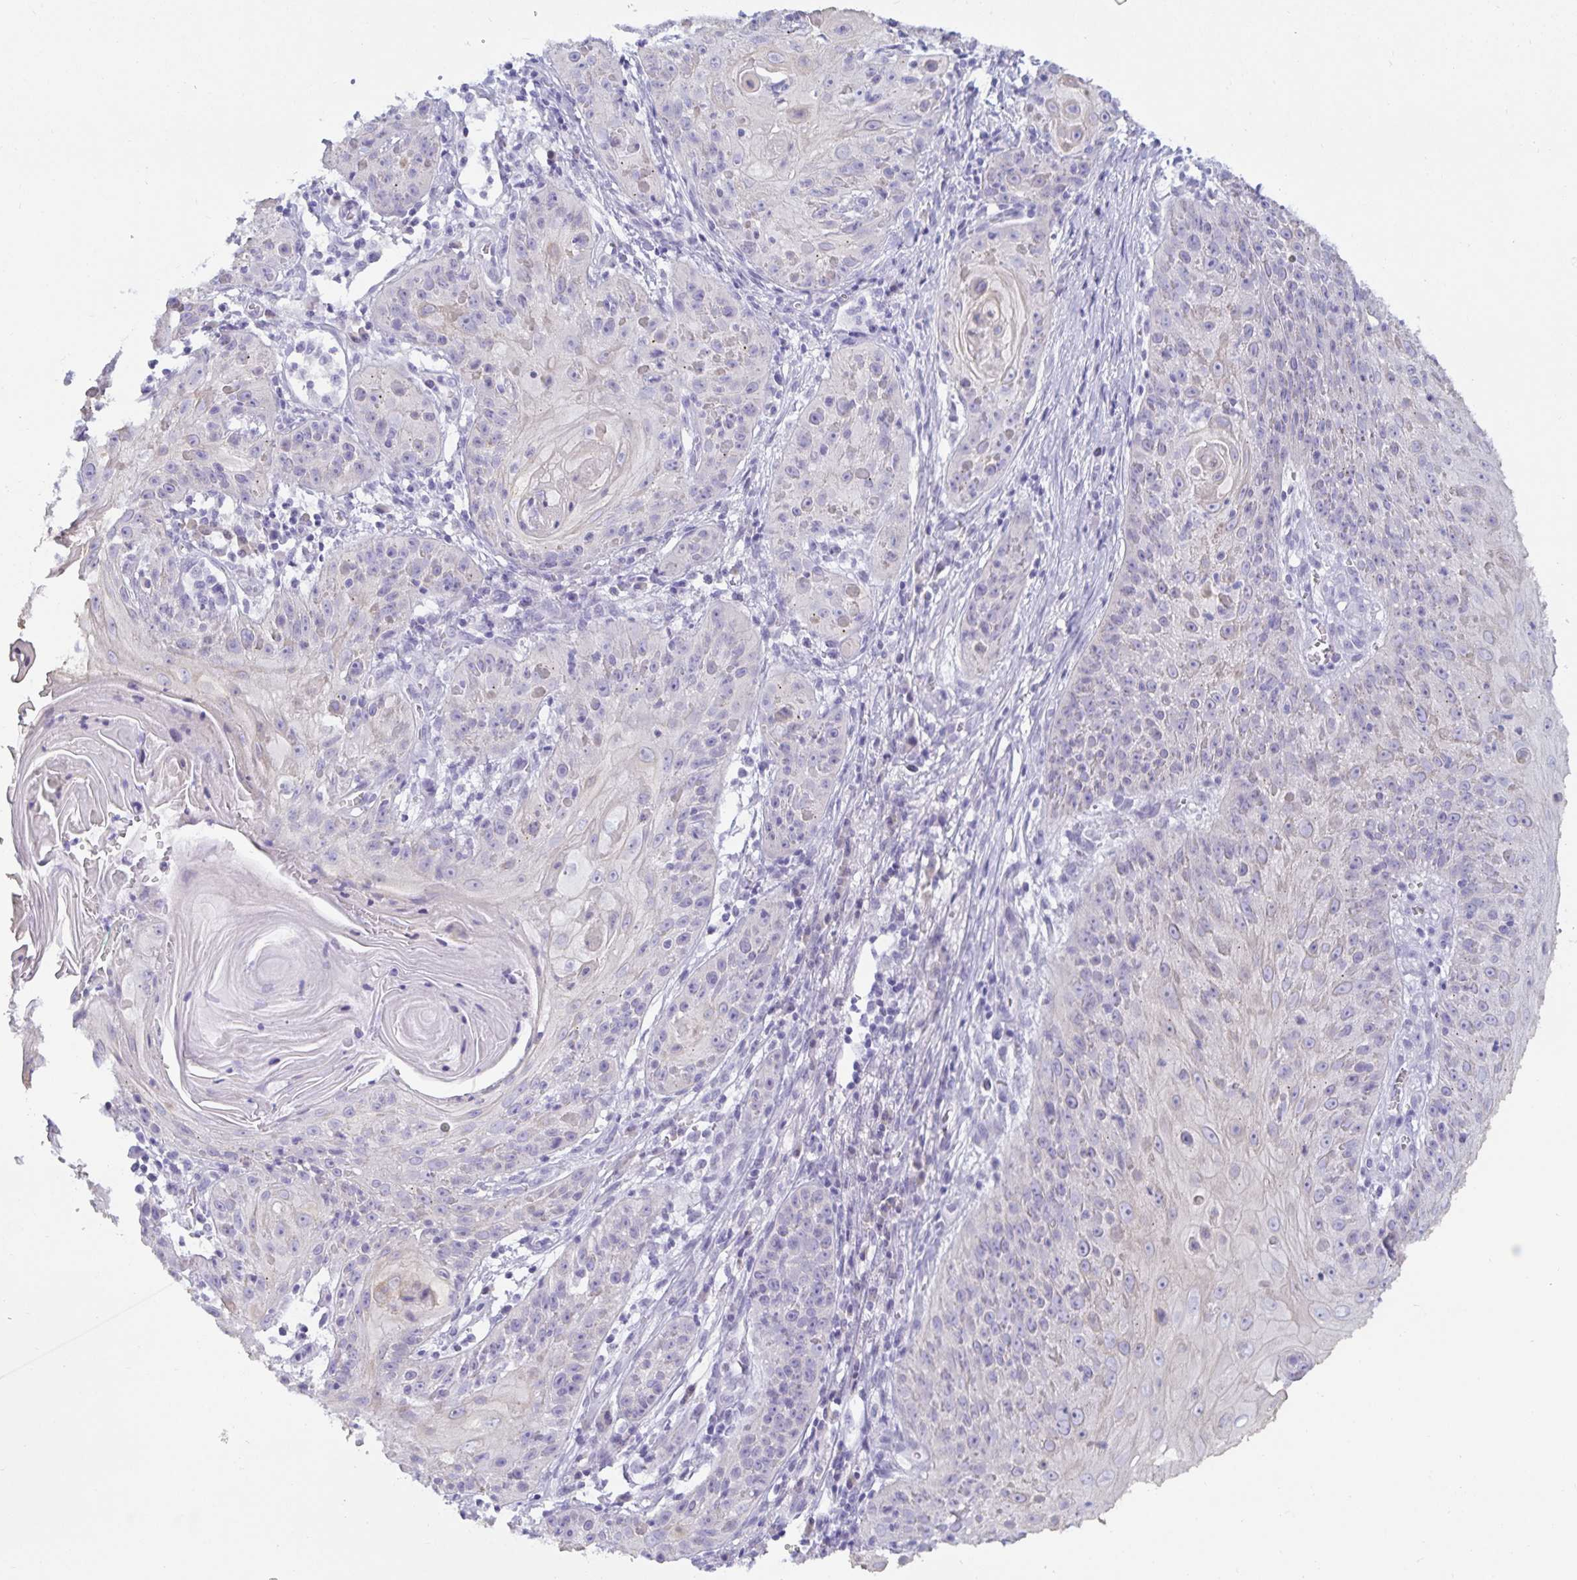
{"staining": {"intensity": "negative", "quantity": "none", "location": "none"}, "tissue": "skin cancer", "cell_type": "Tumor cells", "image_type": "cancer", "snomed": [{"axis": "morphology", "description": "Squamous cell carcinoma, NOS"}, {"axis": "topography", "description": "Skin"}, {"axis": "topography", "description": "Vulva"}], "caption": "The image exhibits no significant staining in tumor cells of skin cancer.", "gene": "MON2", "patient": {"sex": "female", "age": 76}}